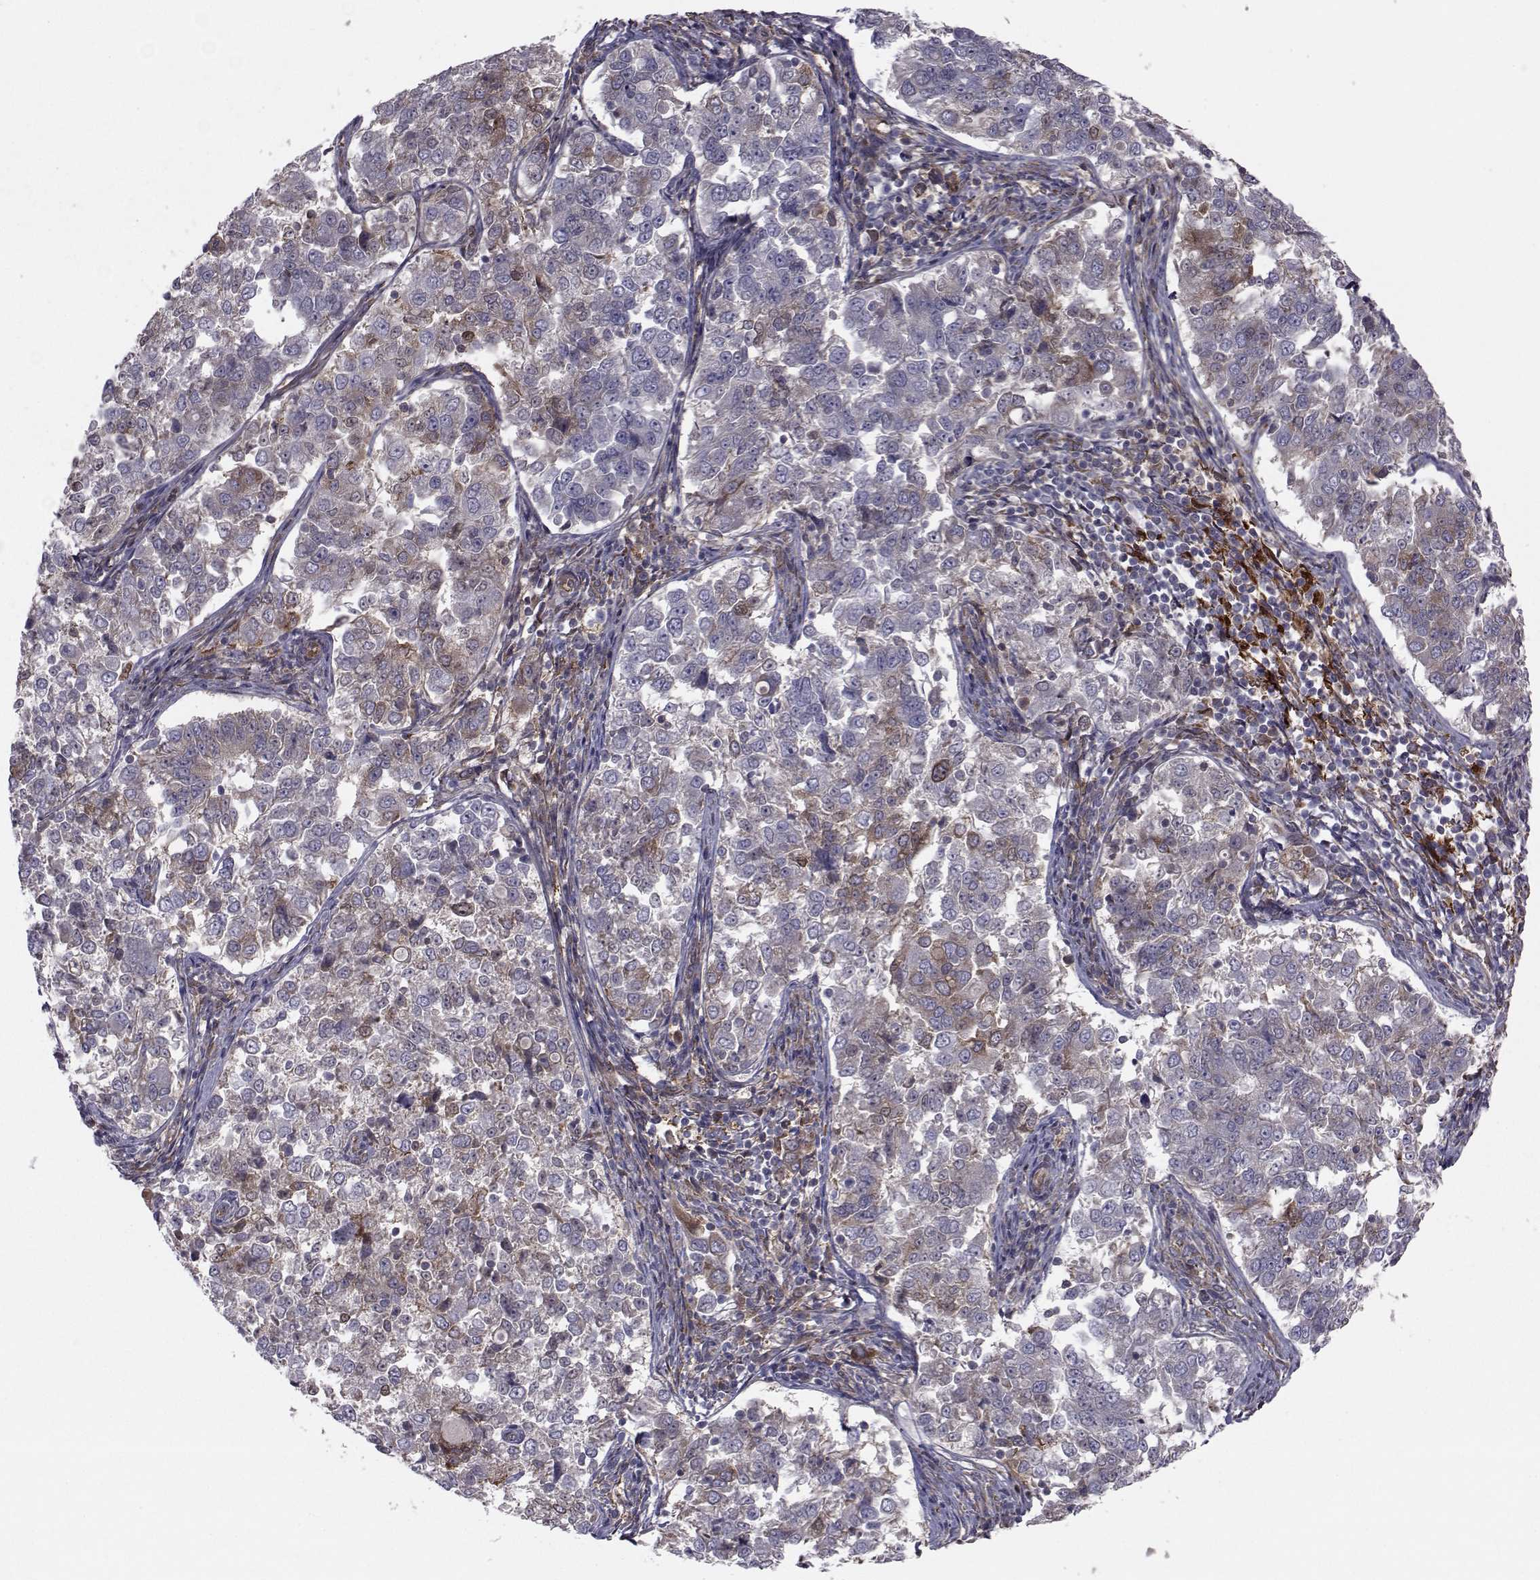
{"staining": {"intensity": "moderate", "quantity": "25%-75%", "location": "cytoplasmic/membranous"}, "tissue": "endometrial cancer", "cell_type": "Tumor cells", "image_type": "cancer", "snomed": [{"axis": "morphology", "description": "Adenocarcinoma, NOS"}, {"axis": "topography", "description": "Endometrium"}], "caption": "Endometrial adenocarcinoma tissue demonstrates moderate cytoplasmic/membranous positivity in about 25%-75% of tumor cells (IHC, brightfield microscopy, high magnification).", "gene": "TRIP10", "patient": {"sex": "female", "age": 43}}